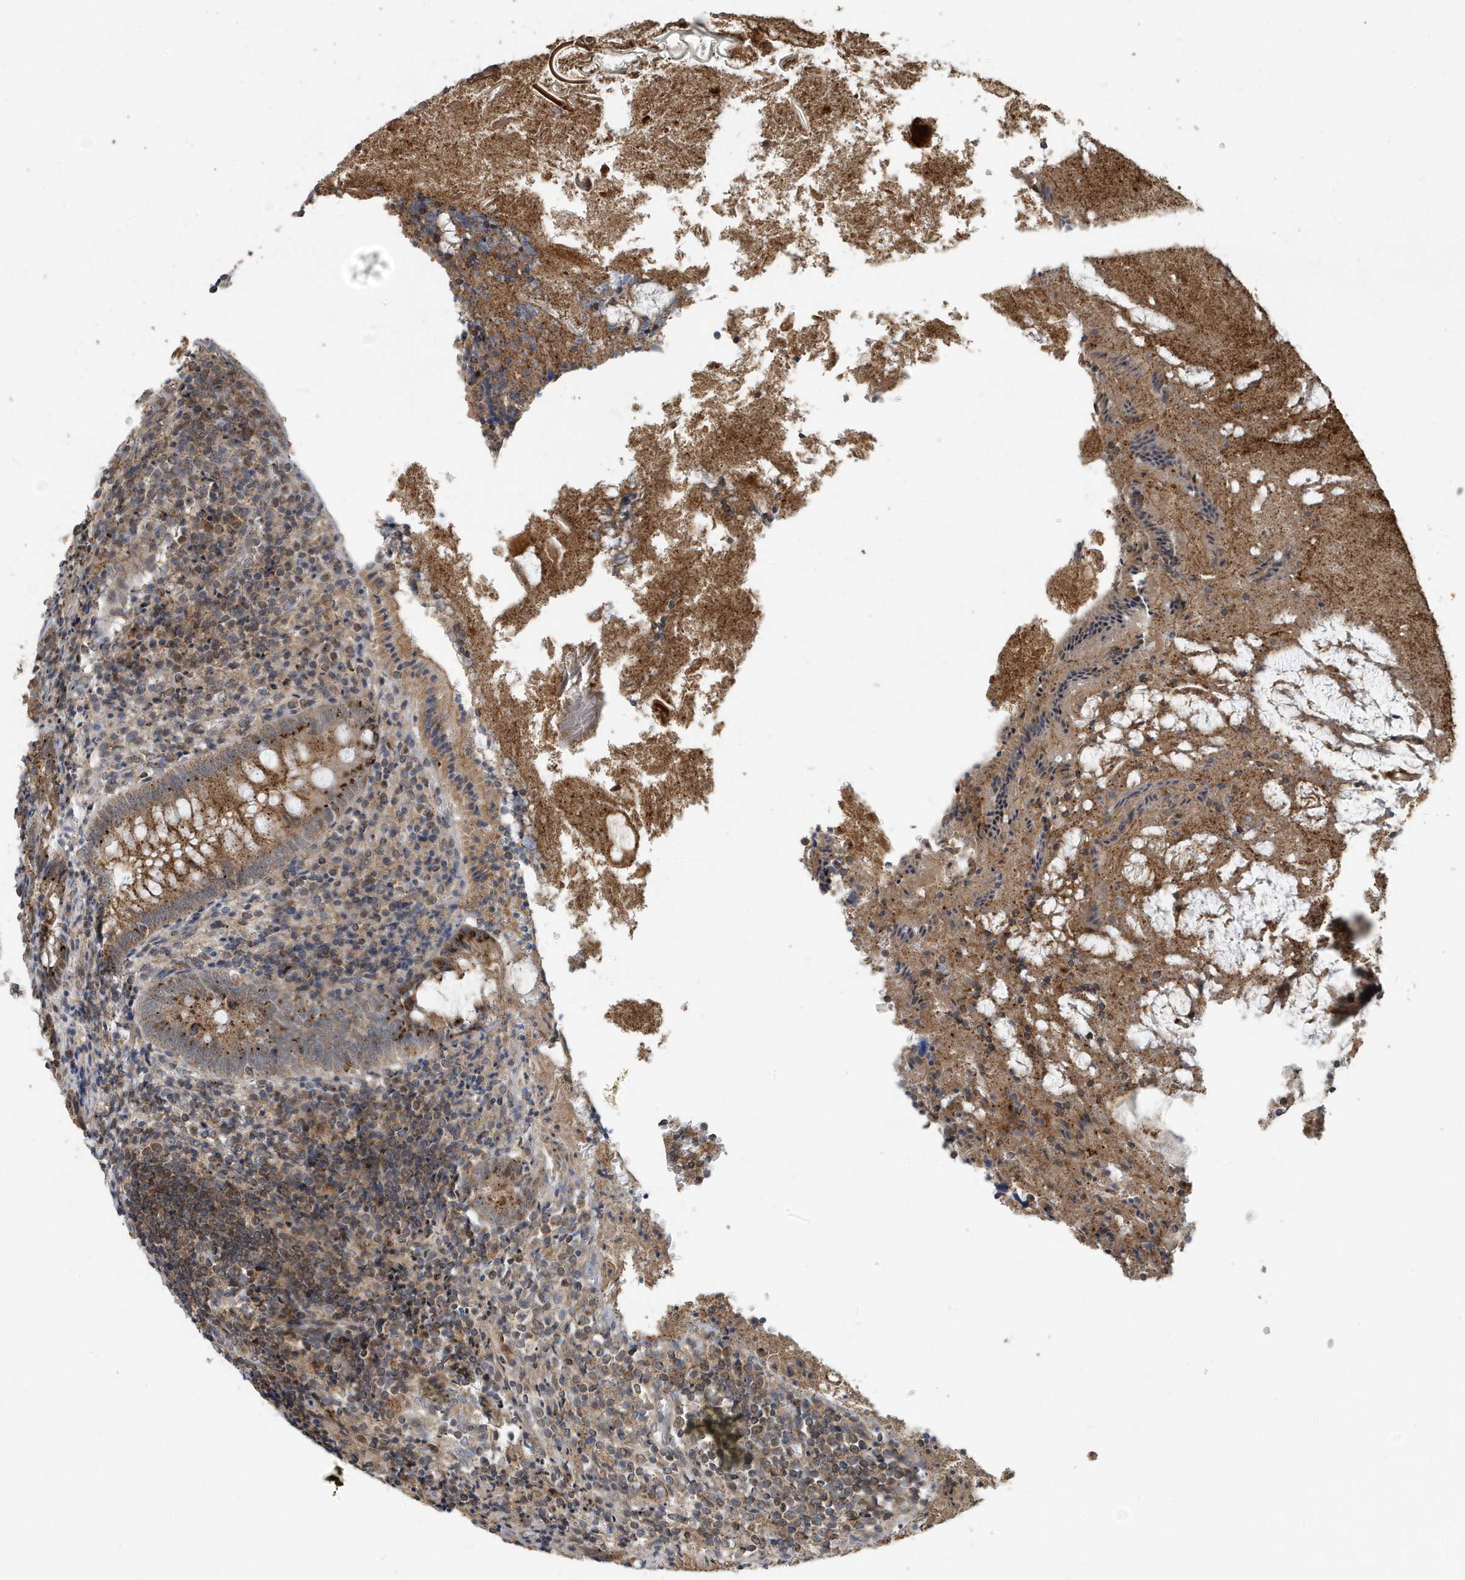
{"staining": {"intensity": "moderate", "quantity": ">75%", "location": "cytoplasmic/membranous"}, "tissue": "appendix", "cell_type": "Glandular cells", "image_type": "normal", "snomed": [{"axis": "morphology", "description": "Normal tissue, NOS"}, {"axis": "topography", "description": "Appendix"}], "caption": "A brown stain shows moderate cytoplasmic/membranous positivity of a protein in glandular cells of benign appendix. The protein of interest is shown in brown color, while the nuclei are stained blue.", "gene": "KIF15", "patient": {"sex": "female", "age": 17}}